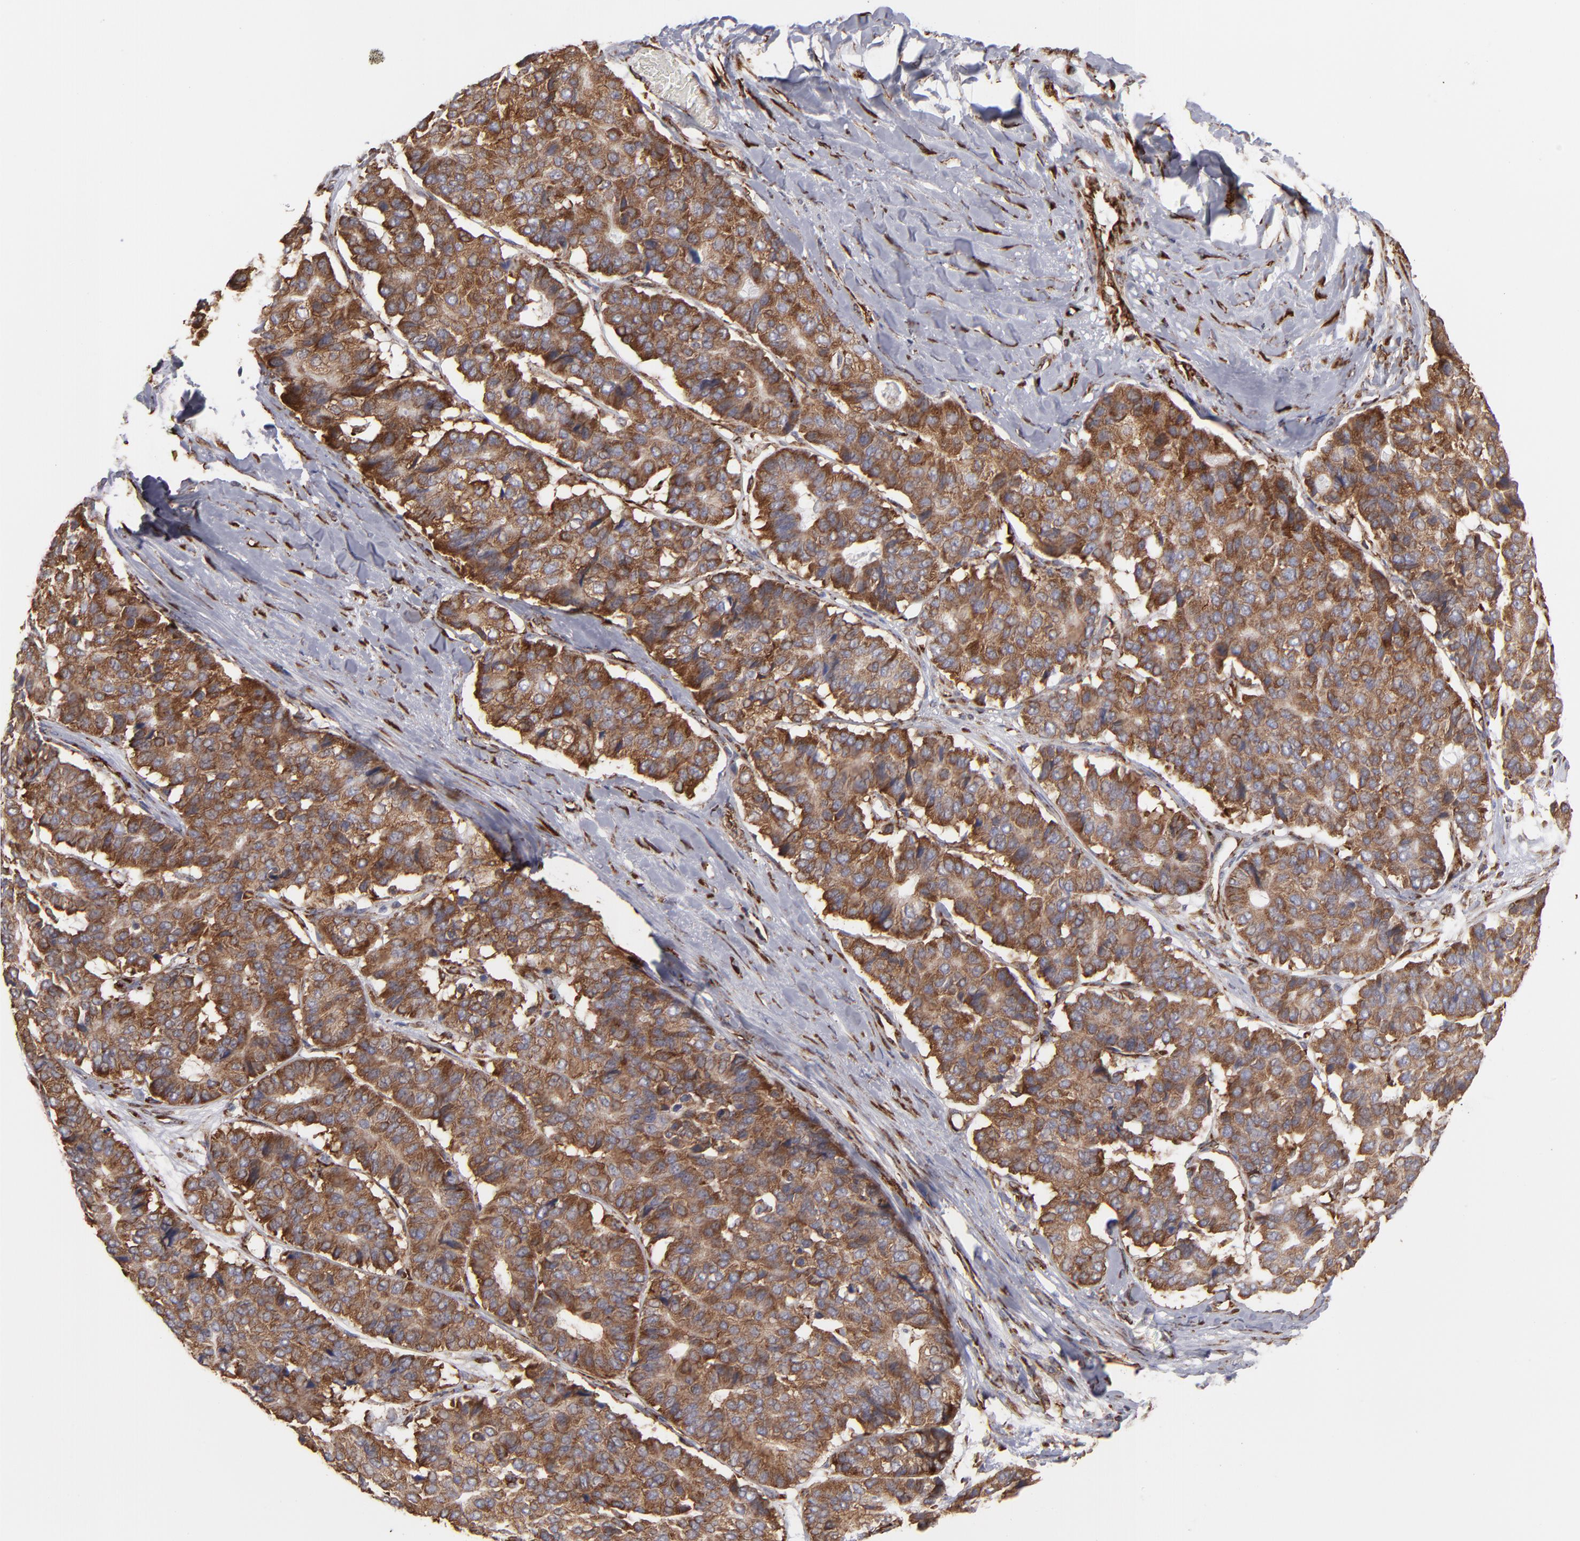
{"staining": {"intensity": "moderate", "quantity": ">75%", "location": "cytoplasmic/membranous"}, "tissue": "pancreatic cancer", "cell_type": "Tumor cells", "image_type": "cancer", "snomed": [{"axis": "morphology", "description": "Adenocarcinoma, NOS"}, {"axis": "topography", "description": "Pancreas"}], "caption": "A high-resolution photomicrograph shows immunohistochemistry (IHC) staining of adenocarcinoma (pancreatic), which reveals moderate cytoplasmic/membranous positivity in approximately >75% of tumor cells.", "gene": "KTN1", "patient": {"sex": "male", "age": 50}}